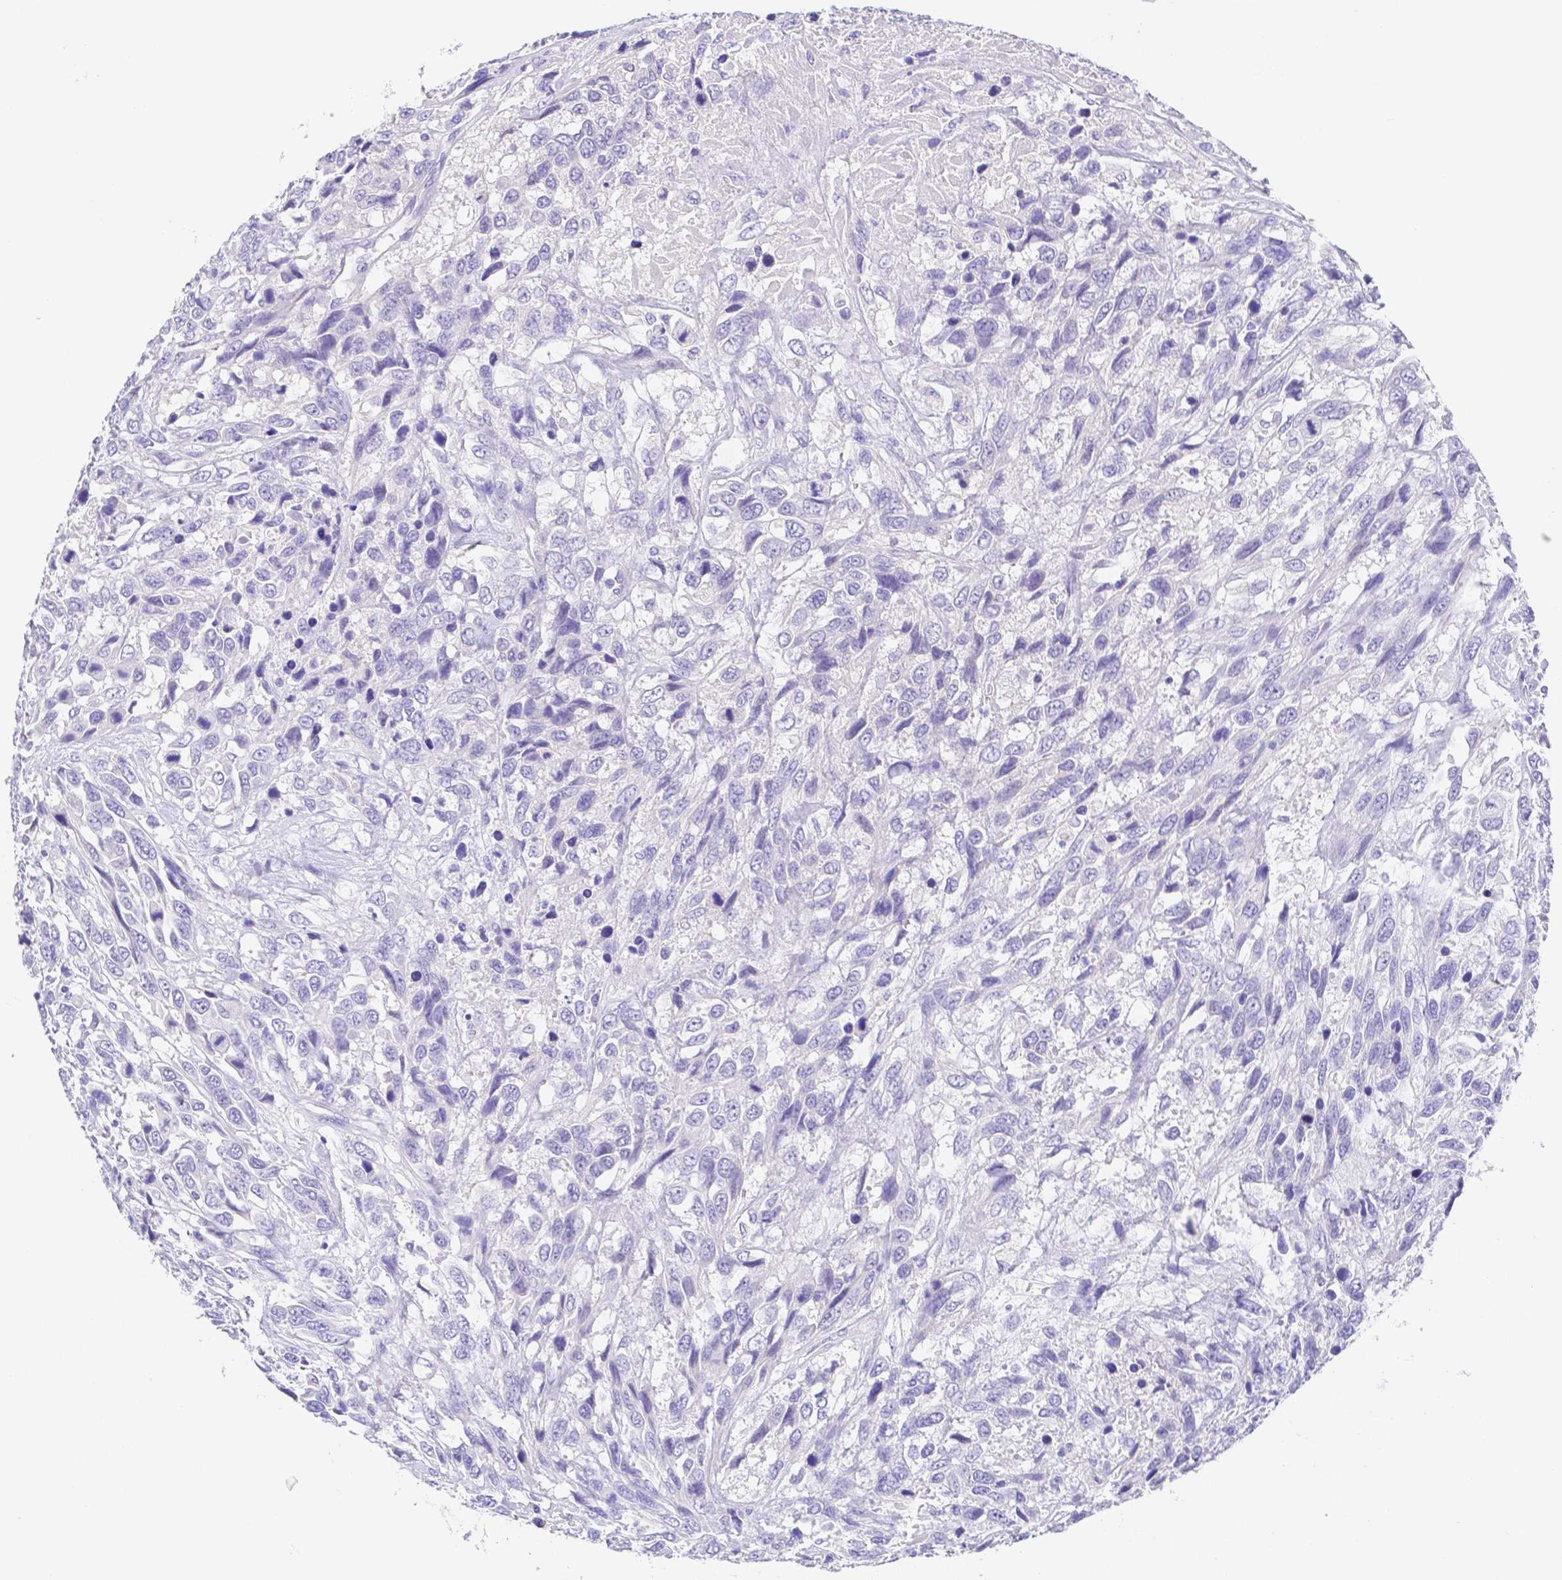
{"staining": {"intensity": "negative", "quantity": "none", "location": "none"}, "tissue": "urothelial cancer", "cell_type": "Tumor cells", "image_type": "cancer", "snomed": [{"axis": "morphology", "description": "Urothelial carcinoma, High grade"}, {"axis": "topography", "description": "Urinary bladder"}], "caption": "Tumor cells are negative for protein expression in human urothelial carcinoma (high-grade).", "gene": "ZG16B", "patient": {"sex": "female", "age": 70}}